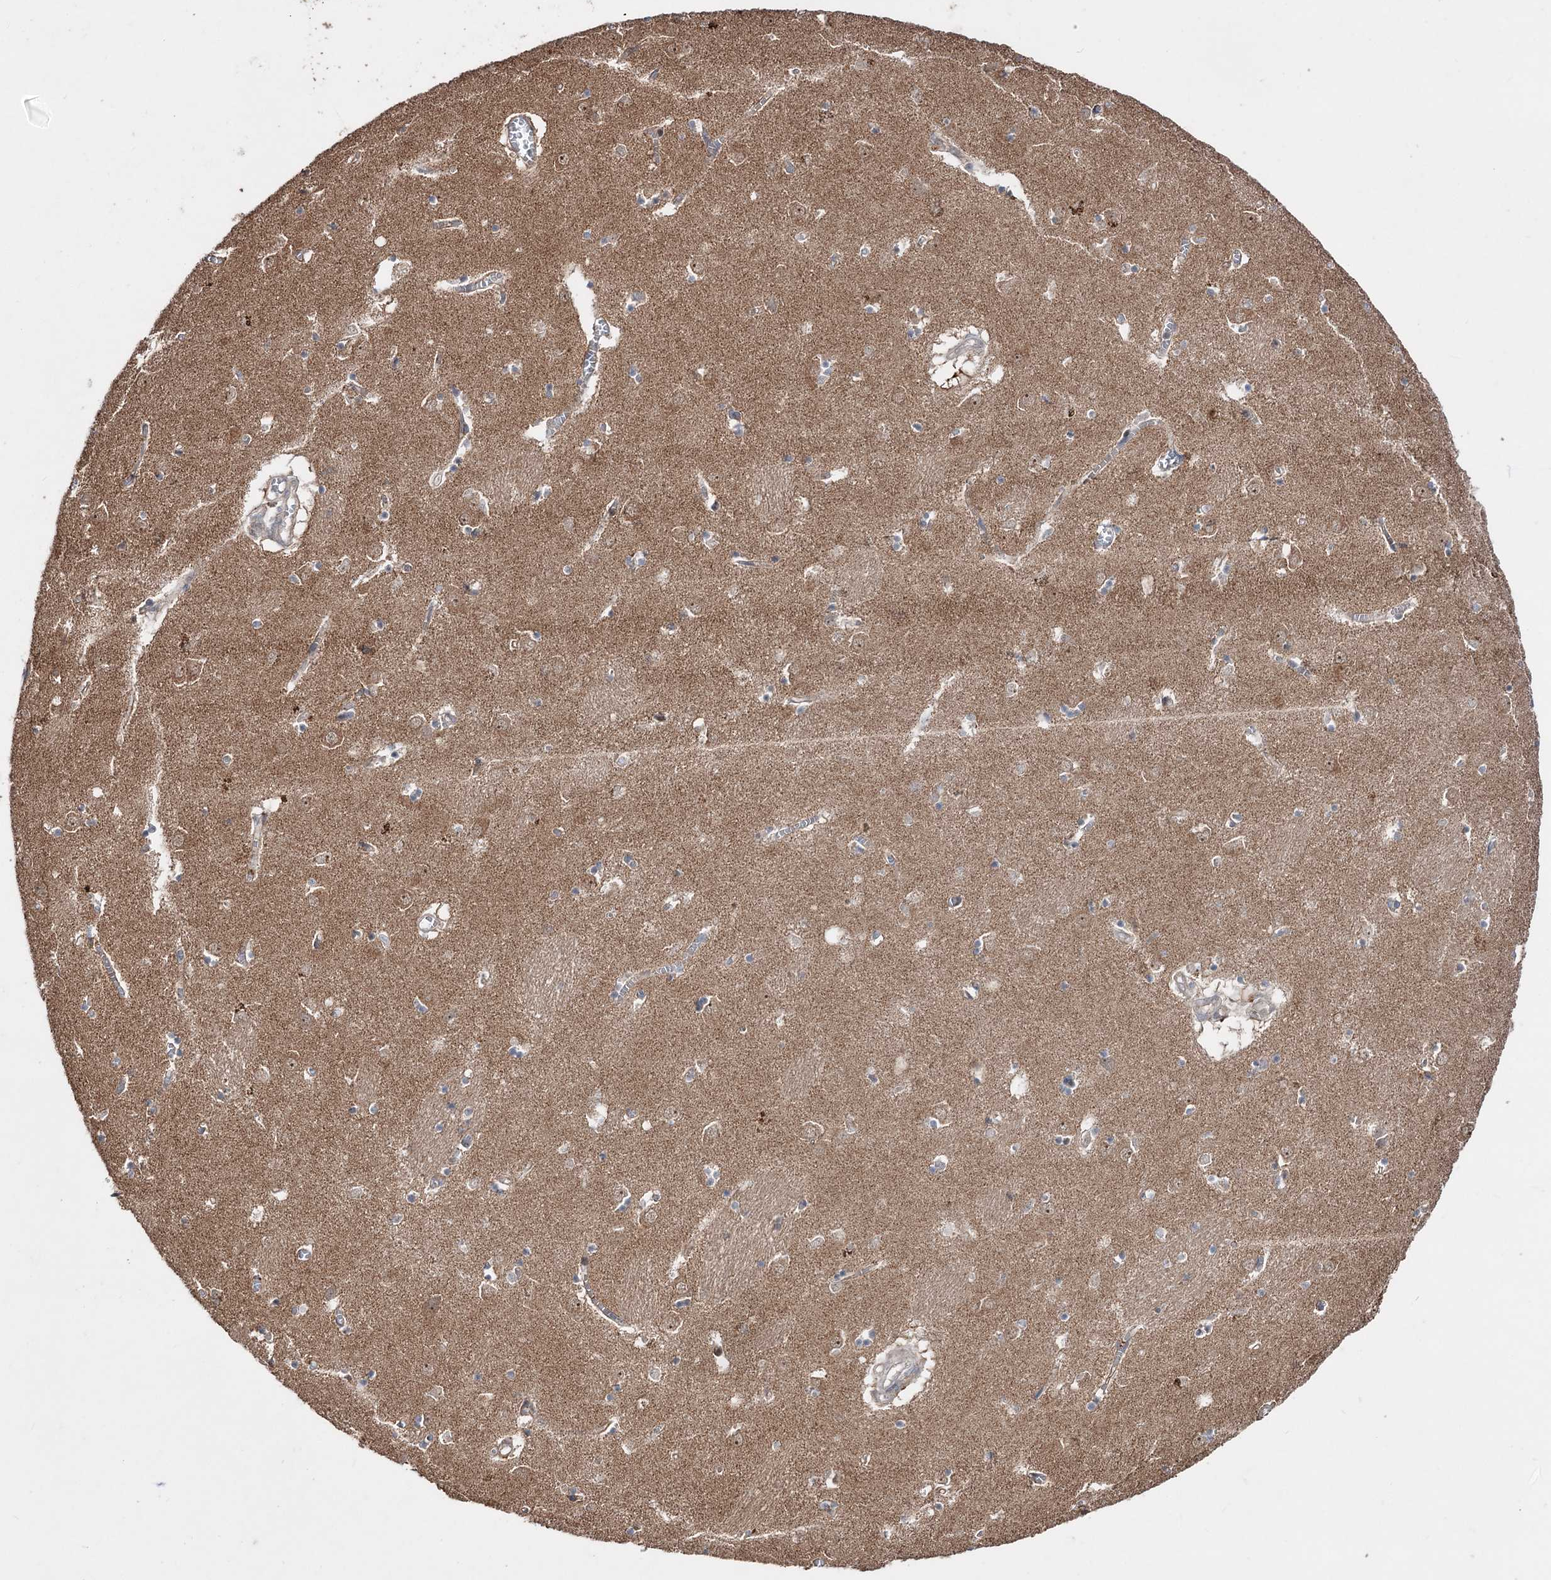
{"staining": {"intensity": "negative", "quantity": "none", "location": "none"}, "tissue": "caudate", "cell_type": "Glial cells", "image_type": "normal", "snomed": [{"axis": "morphology", "description": "Normal tissue, NOS"}, {"axis": "topography", "description": "Lateral ventricle wall"}], "caption": "Glial cells show no significant protein positivity in benign caudate.", "gene": "CPNE8", "patient": {"sex": "male", "age": 70}}